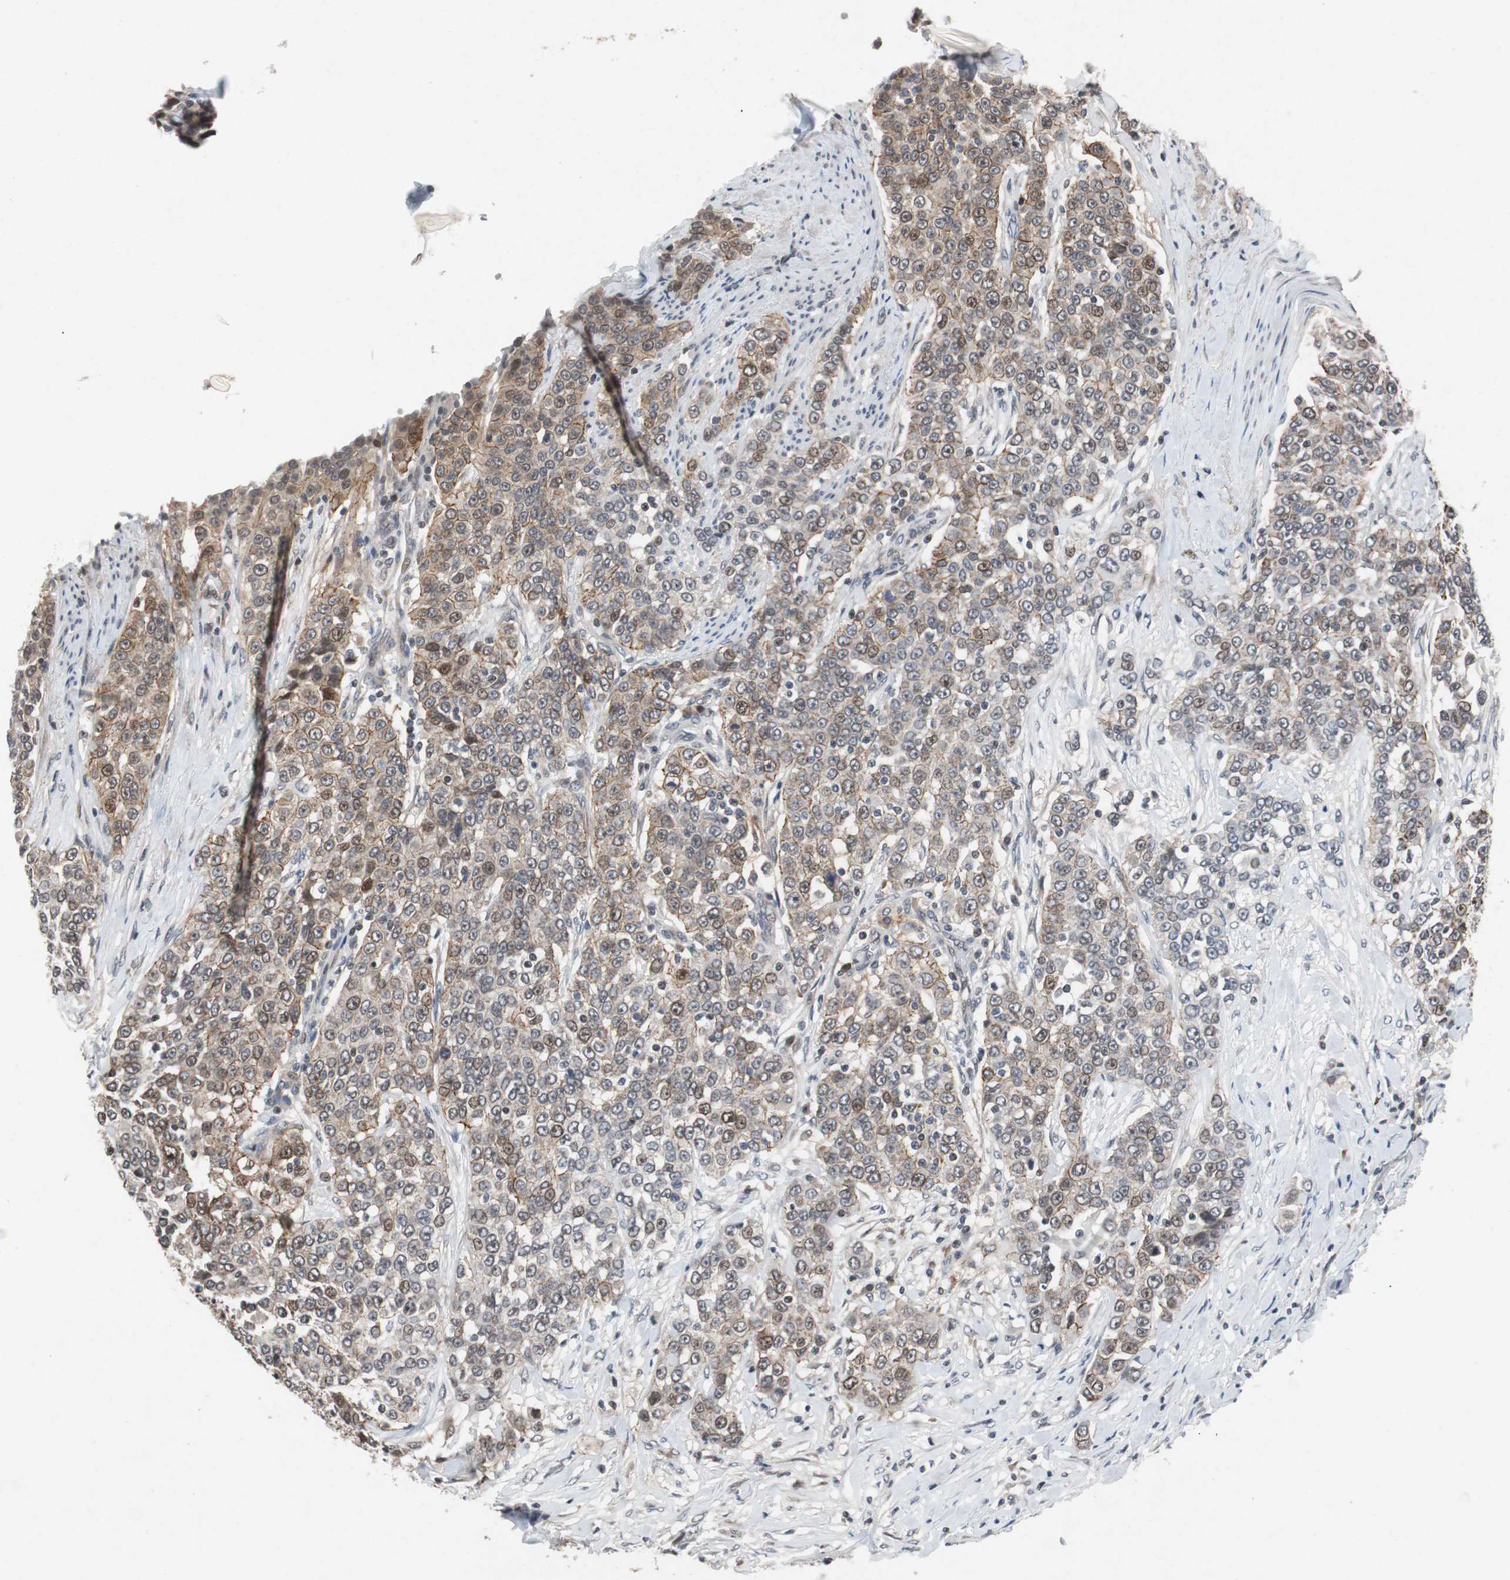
{"staining": {"intensity": "moderate", "quantity": "25%-75%", "location": "cytoplasmic/membranous"}, "tissue": "urothelial cancer", "cell_type": "Tumor cells", "image_type": "cancer", "snomed": [{"axis": "morphology", "description": "Urothelial carcinoma, High grade"}, {"axis": "topography", "description": "Urinary bladder"}], "caption": "The immunohistochemical stain highlights moderate cytoplasmic/membranous expression in tumor cells of high-grade urothelial carcinoma tissue. (DAB IHC with brightfield microscopy, high magnification).", "gene": "TP63", "patient": {"sex": "female", "age": 80}}